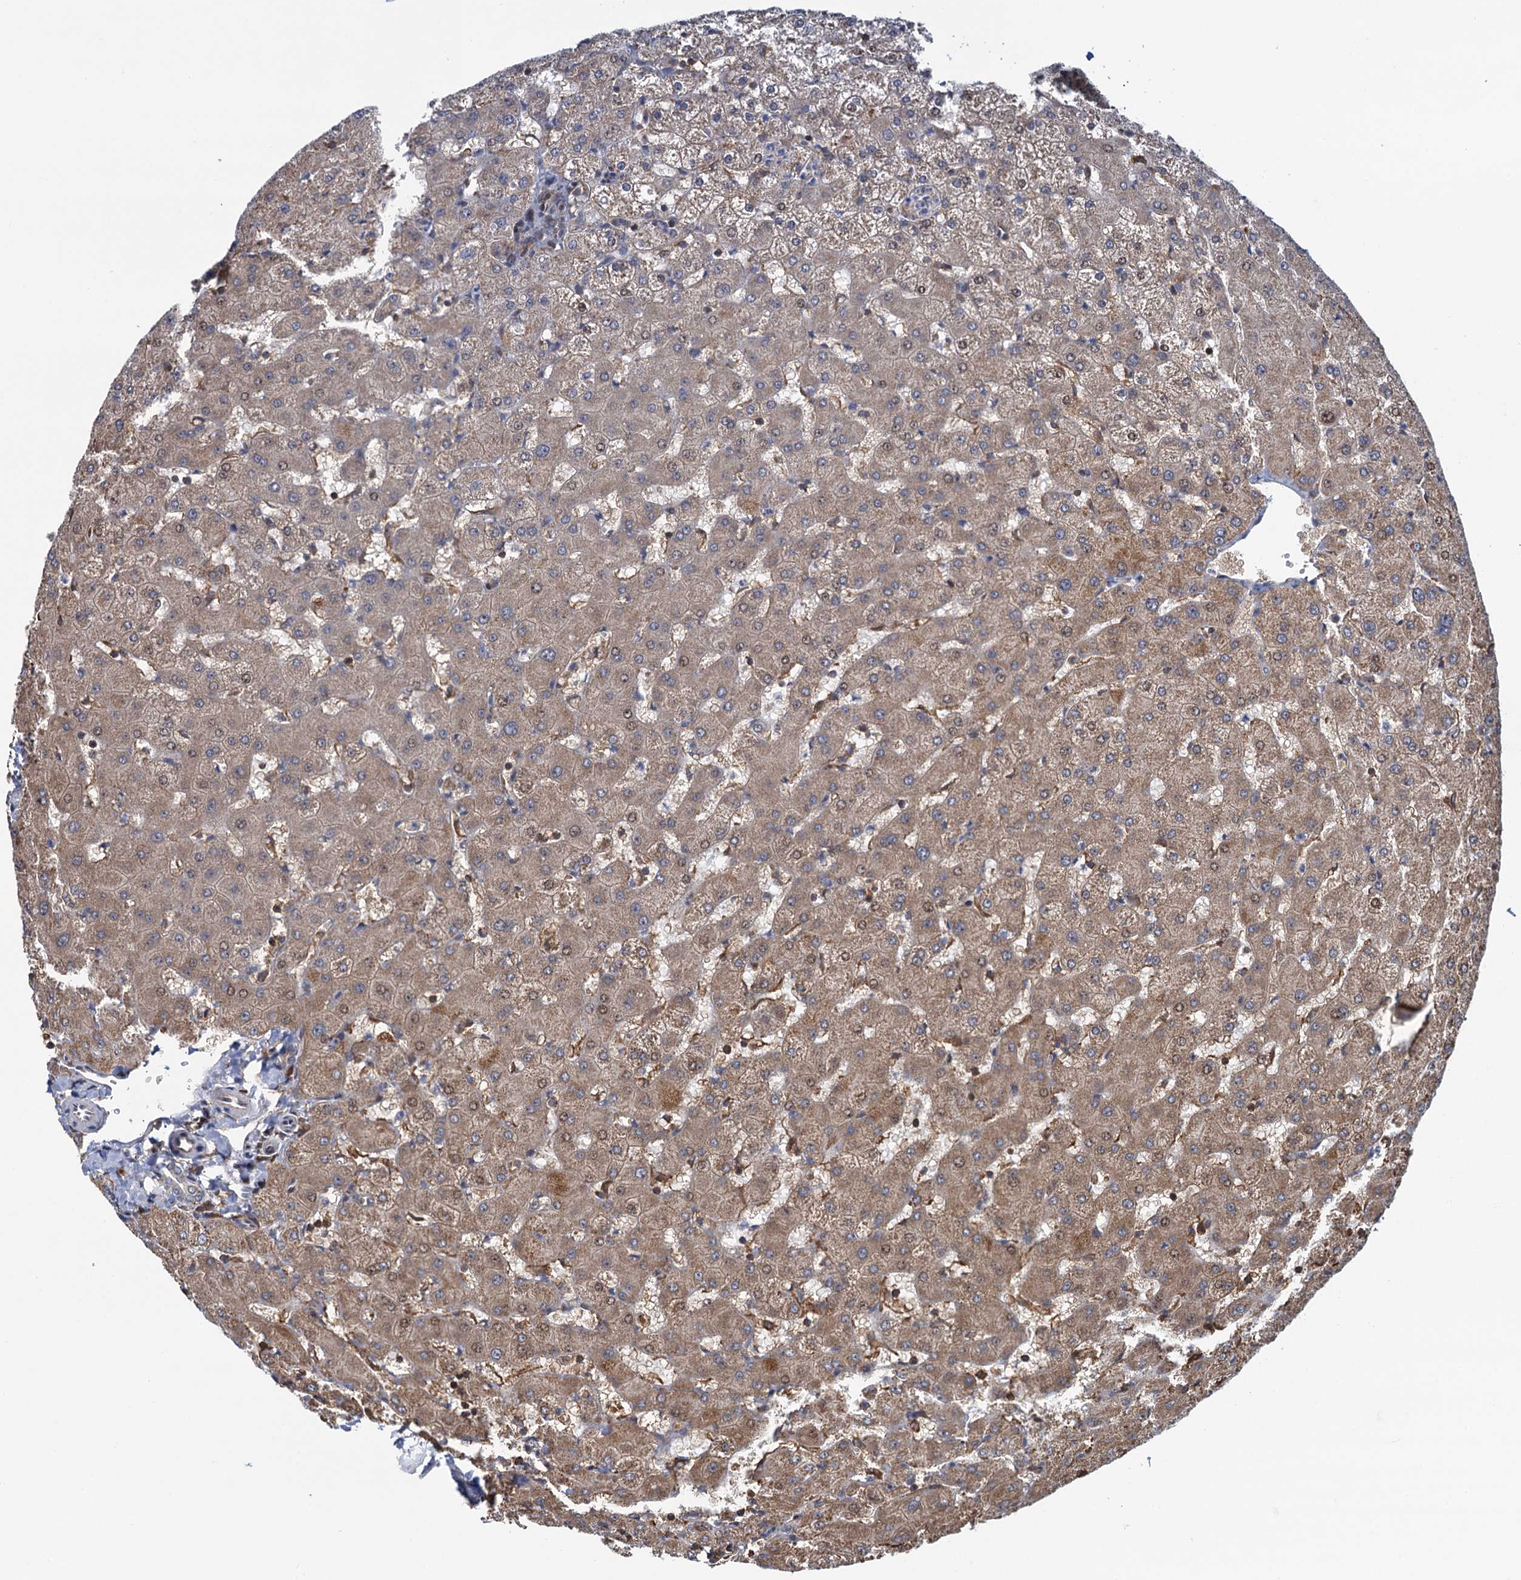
{"staining": {"intensity": "negative", "quantity": "none", "location": "none"}, "tissue": "liver", "cell_type": "Cholangiocytes", "image_type": "normal", "snomed": [{"axis": "morphology", "description": "Normal tissue, NOS"}, {"axis": "topography", "description": "Liver"}], "caption": "Immunohistochemical staining of unremarkable human liver demonstrates no significant expression in cholangiocytes.", "gene": "CCDC102A", "patient": {"sex": "female", "age": 63}}